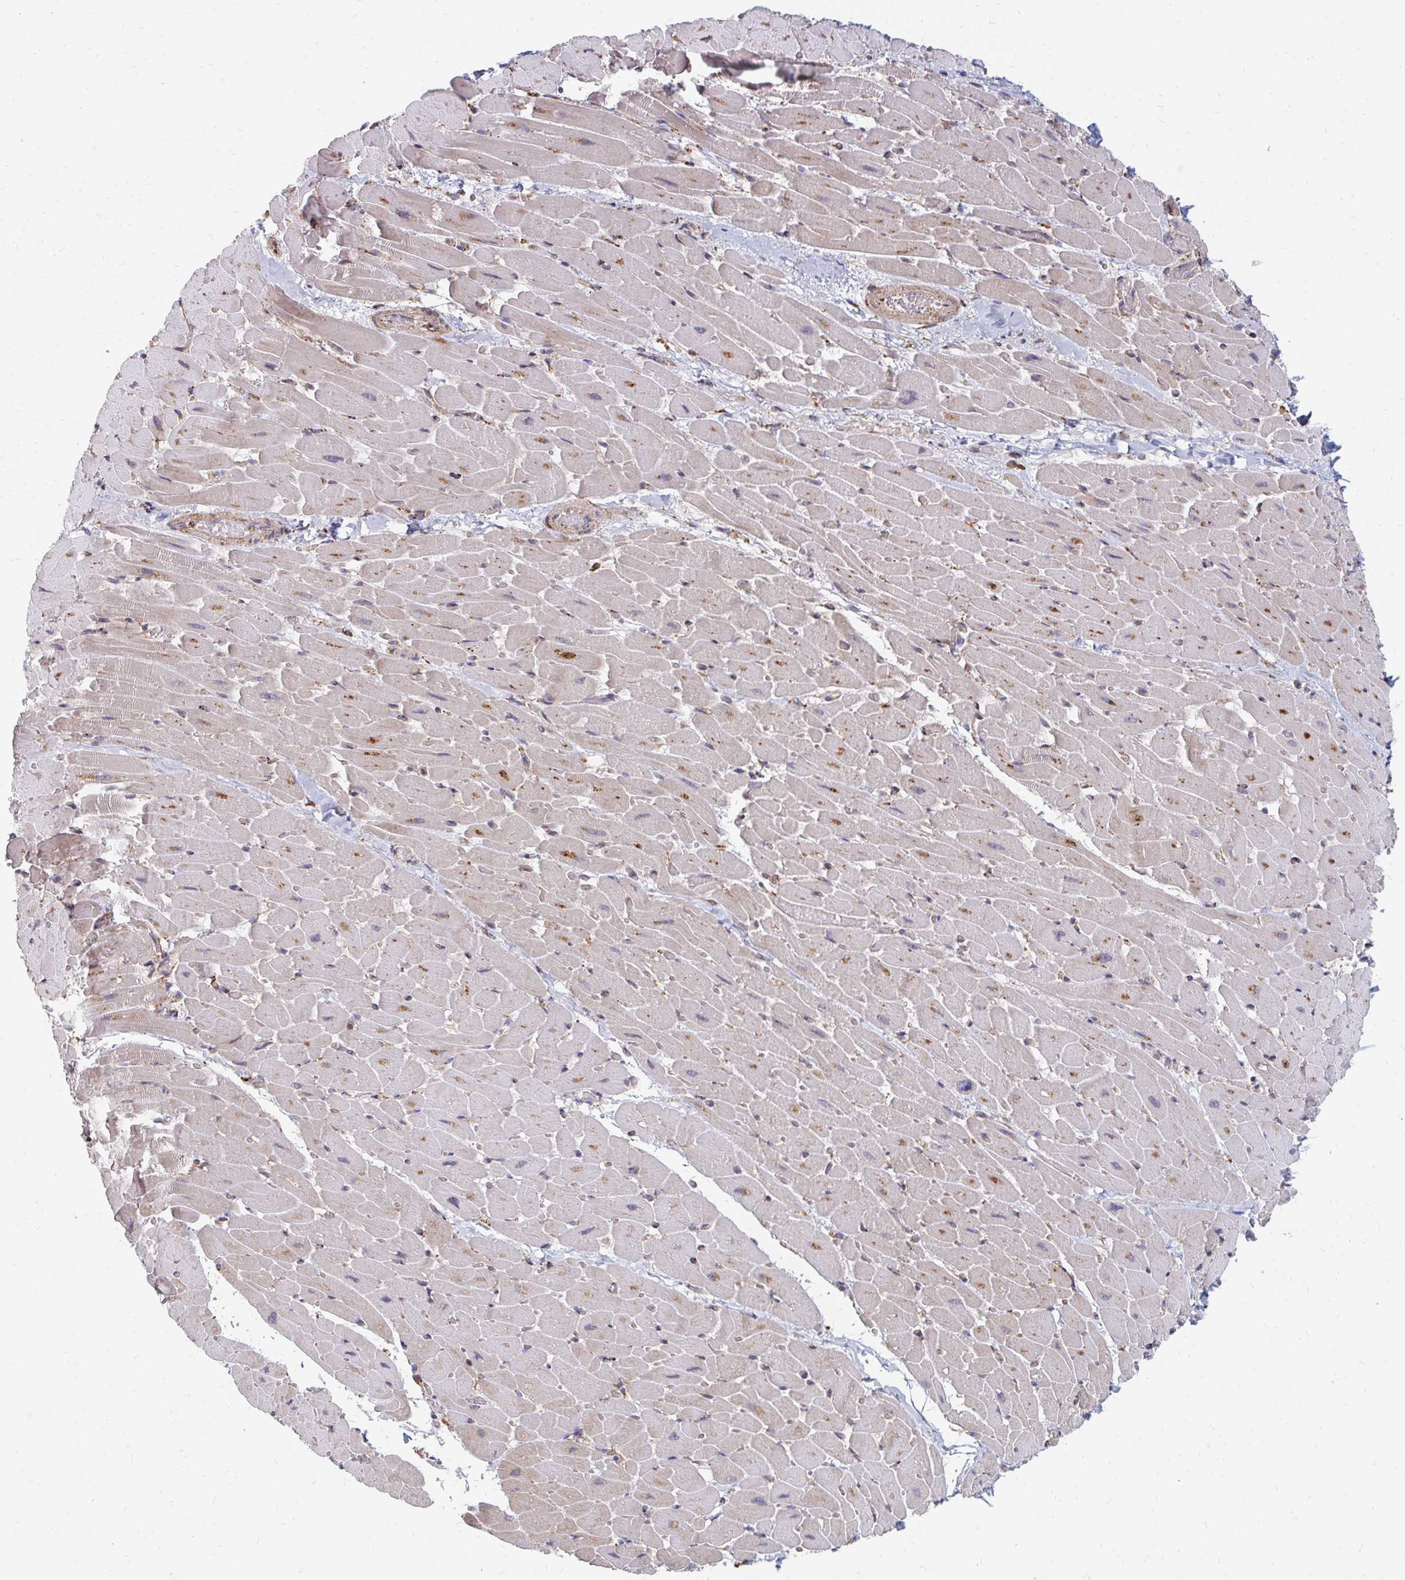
{"staining": {"intensity": "weak", "quantity": "<25%", "location": "cytoplasmic/membranous"}, "tissue": "heart muscle", "cell_type": "Cardiomyocytes", "image_type": "normal", "snomed": [{"axis": "morphology", "description": "Normal tissue, NOS"}, {"axis": "topography", "description": "Heart"}], "caption": "Immunohistochemistry of unremarkable human heart muscle displays no positivity in cardiomyocytes. (DAB (3,3'-diaminobenzidine) immunohistochemistry (IHC), high magnification).", "gene": "PPP1R13L", "patient": {"sex": "male", "age": 37}}